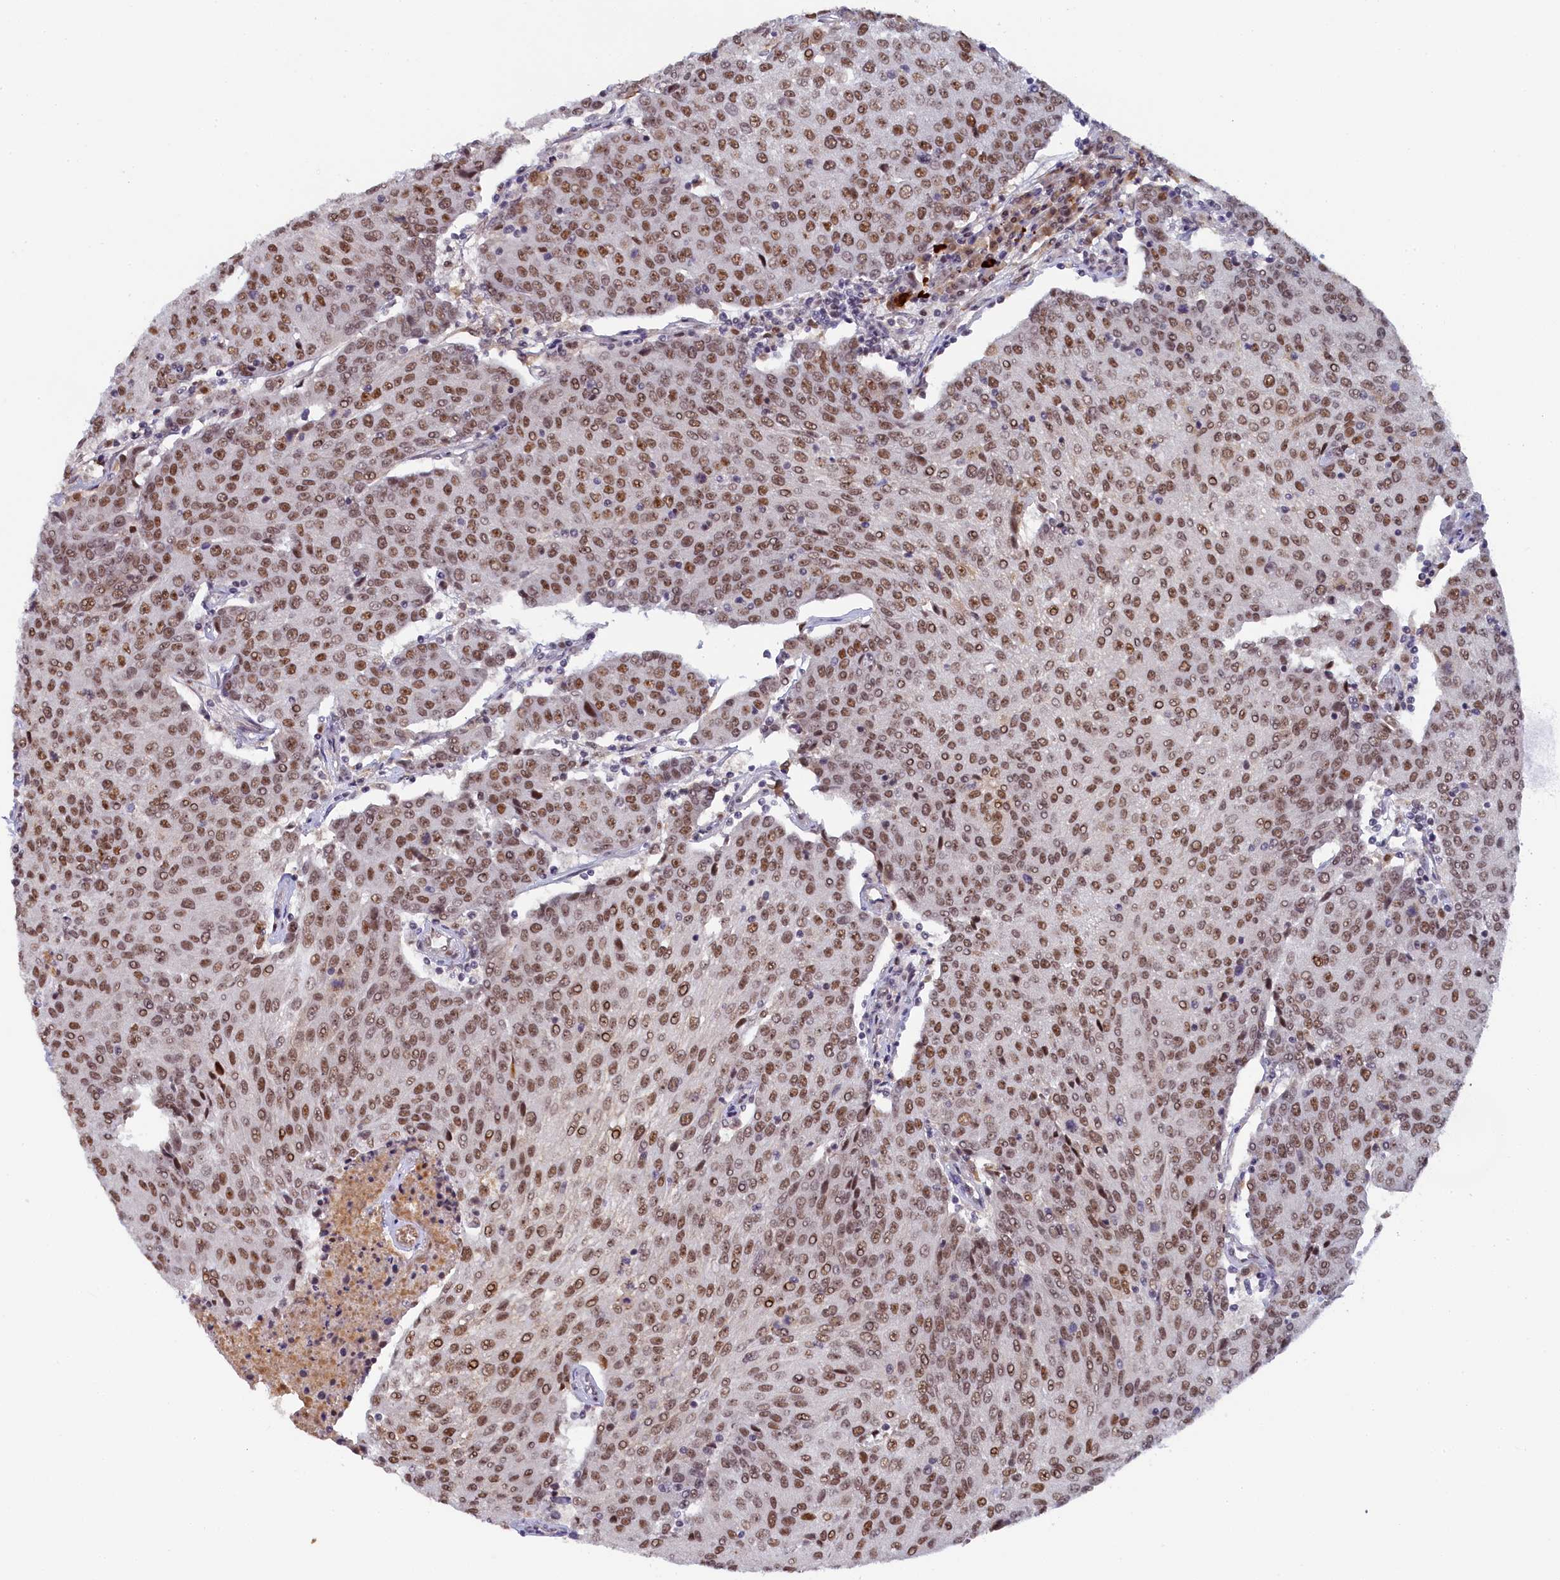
{"staining": {"intensity": "moderate", "quantity": ">75%", "location": "nuclear"}, "tissue": "urothelial cancer", "cell_type": "Tumor cells", "image_type": "cancer", "snomed": [{"axis": "morphology", "description": "Urothelial carcinoma, High grade"}, {"axis": "topography", "description": "Urinary bladder"}], "caption": "Immunohistochemistry photomicrograph of human high-grade urothelial carcinoma stained for a protein (brown), which shows medium levels of moderate nuclear expression in approximately >75% of tumor cells.", "gene": "INTS14", "patient": {"sex": "female", "age": 85}}